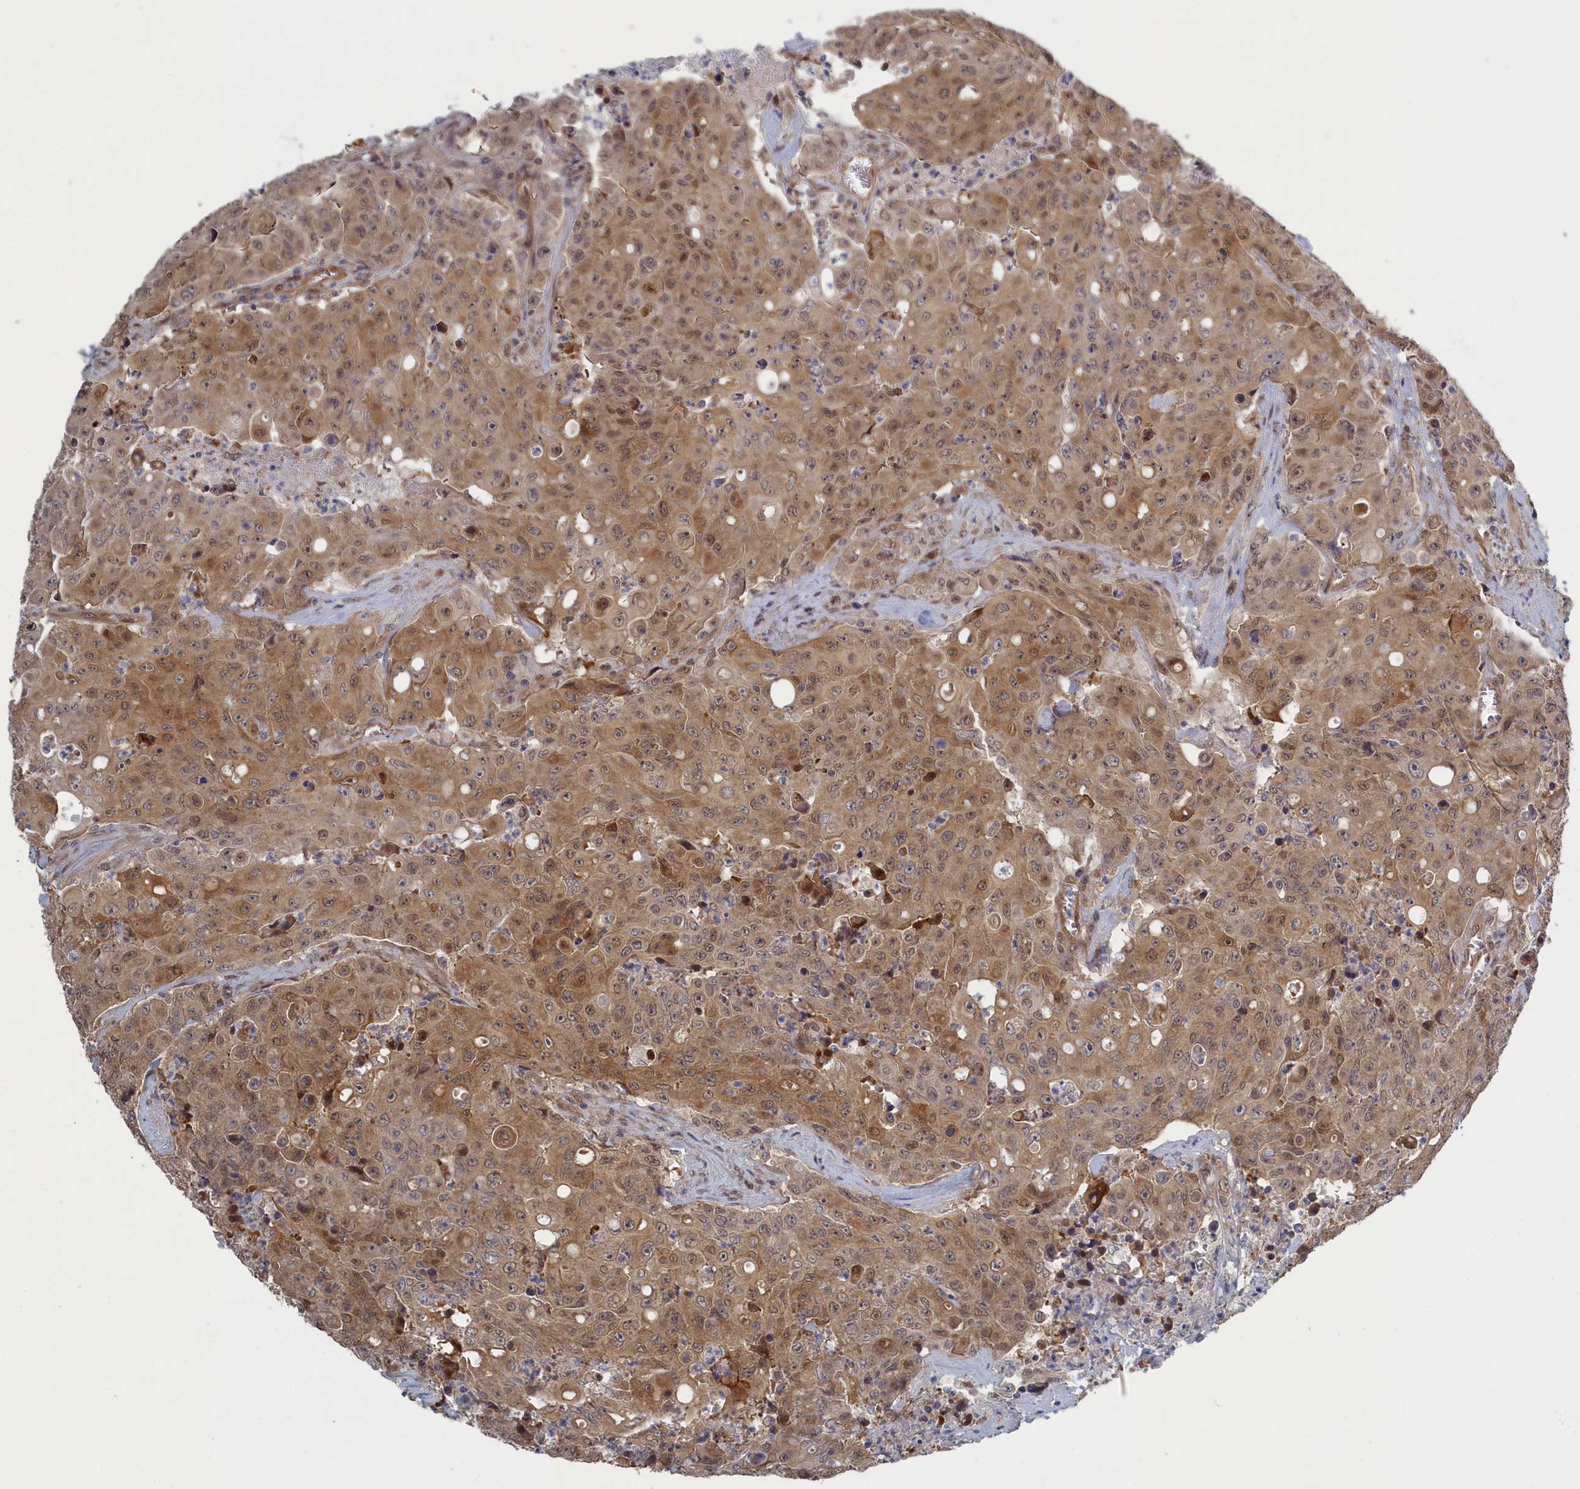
{"staining": {"intensity": "moderate", "quantity": "25%-75%", "location": "cytoplasmic/membranous,nuclear"}, "tissue": "colorectal cancer", "cell_type": "Tumor cells", "image_type": "cancer", "snomed": [{"axis": "morphology", "description": "Adenocarcinoma, NOS"}, {"axis": "topography", "description": "Colon"}], "caption": "Tumor cells demonstrate medium levels of moderate cytoplasmic/membranous and nuclear expression in approximately 25%-75% of cells in human adenocarcinoma (colorectal). (IHC, brightfield microscopy, high magnification).", "gene": "IRGQ", "patient": {"sex": "male", "age": 51}}